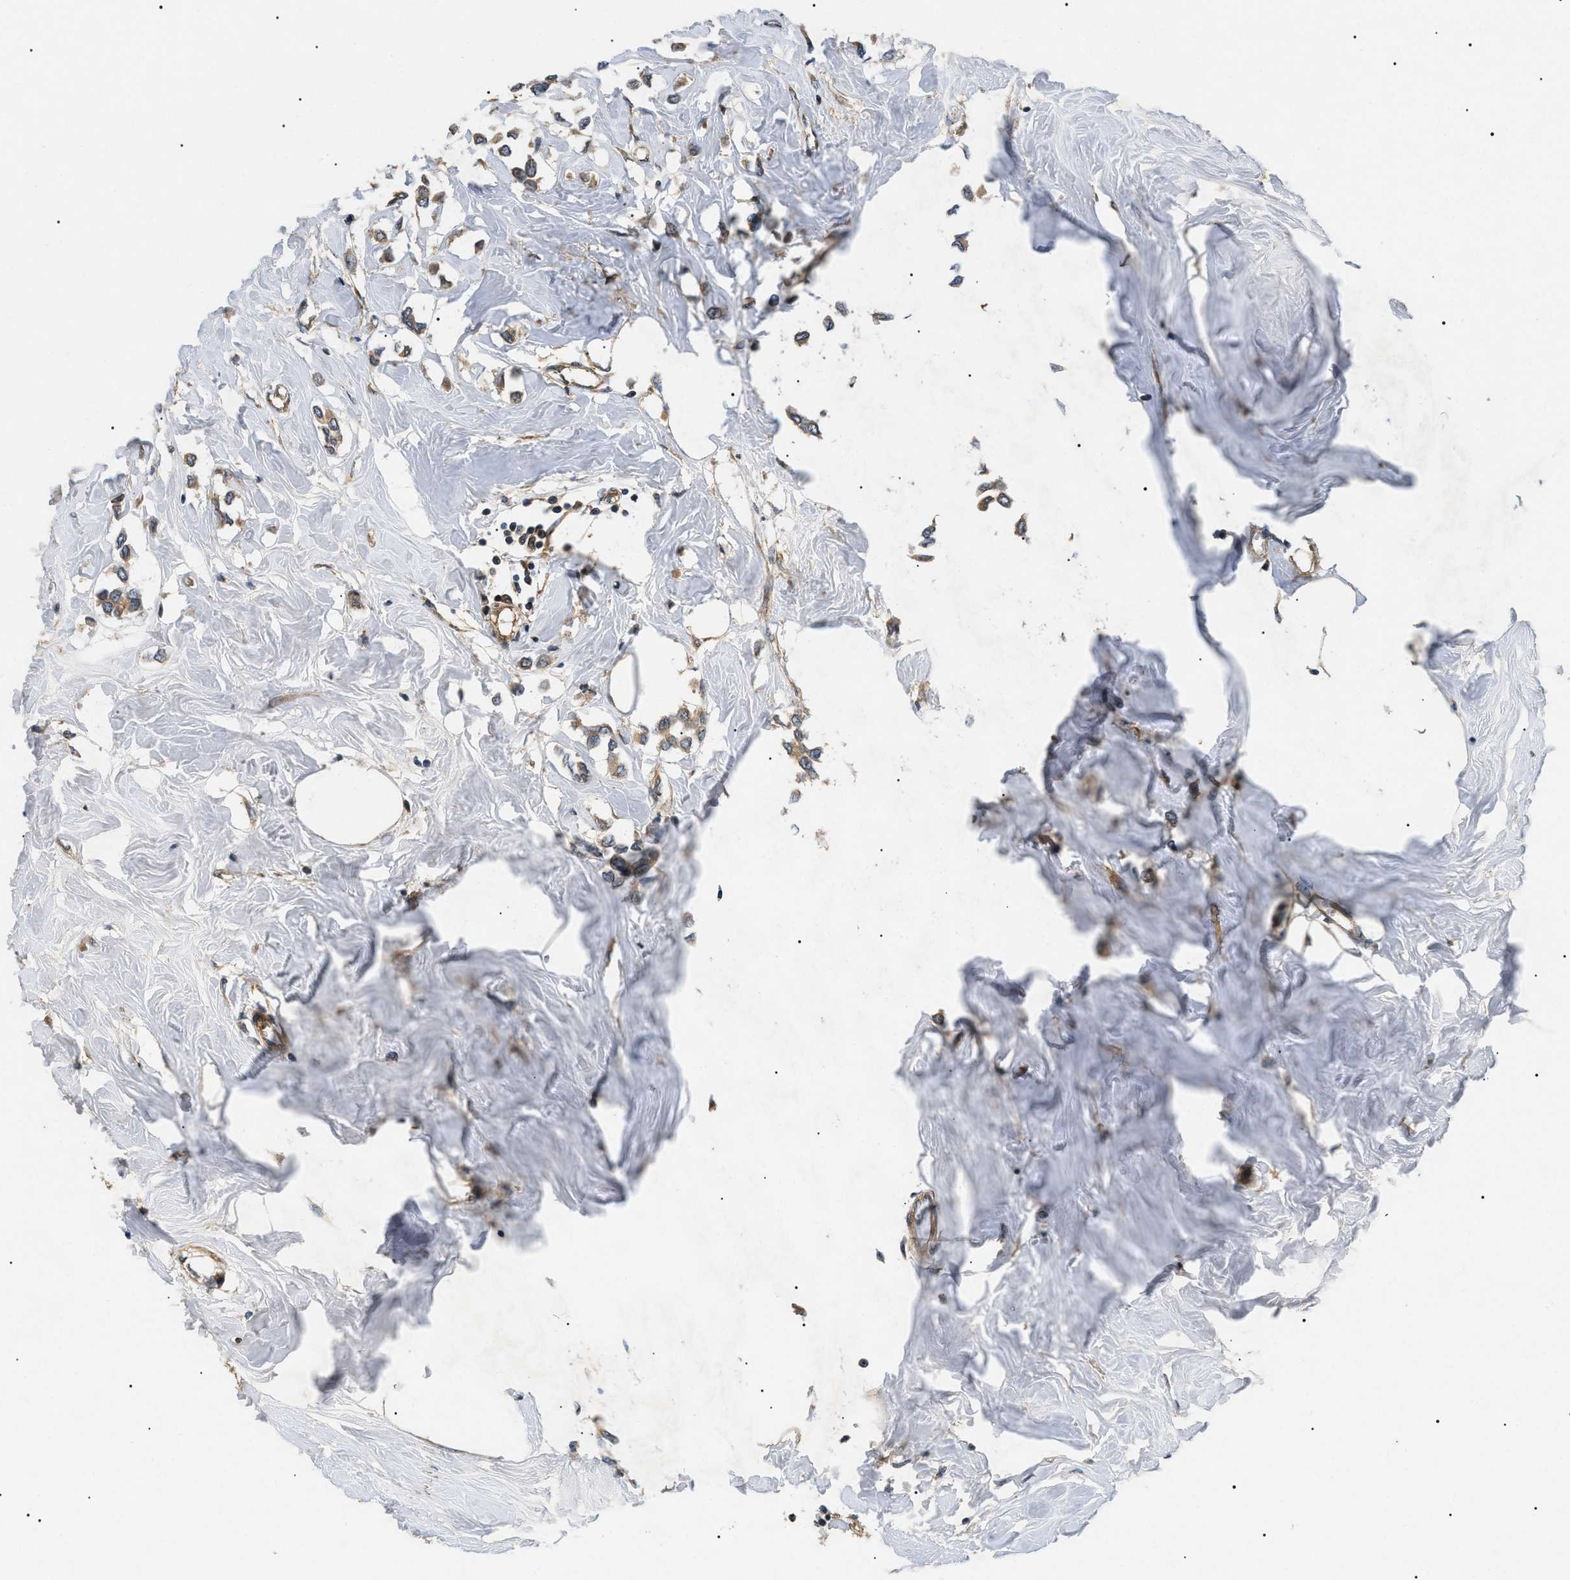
{"staining": {"intensity": "moderate", "quantity": ">75%", "location": "cytoplasmic/membranous"}, "tissue": "breast cancer", "cell_type": "Tumor cells", "image_type": "cancer", "snomed": [{"axis": "morphology", "description": "Lobular carcinoma"}, {"axis": "topography", "description": "Breast"}], "caption": "Immunohistochemical staining of human breast cancer exhibits moderate cytoplasmic/membranous protein staining in about >75% of tumor cells. (Stains: DAB (3,3'-diaminobenzidine) in brown, nuclei in blue, Microscopy: brightfield microscopy at high magnification).", "gene": "PPM1B", "patient": {"sex": "female", "age": 51}}